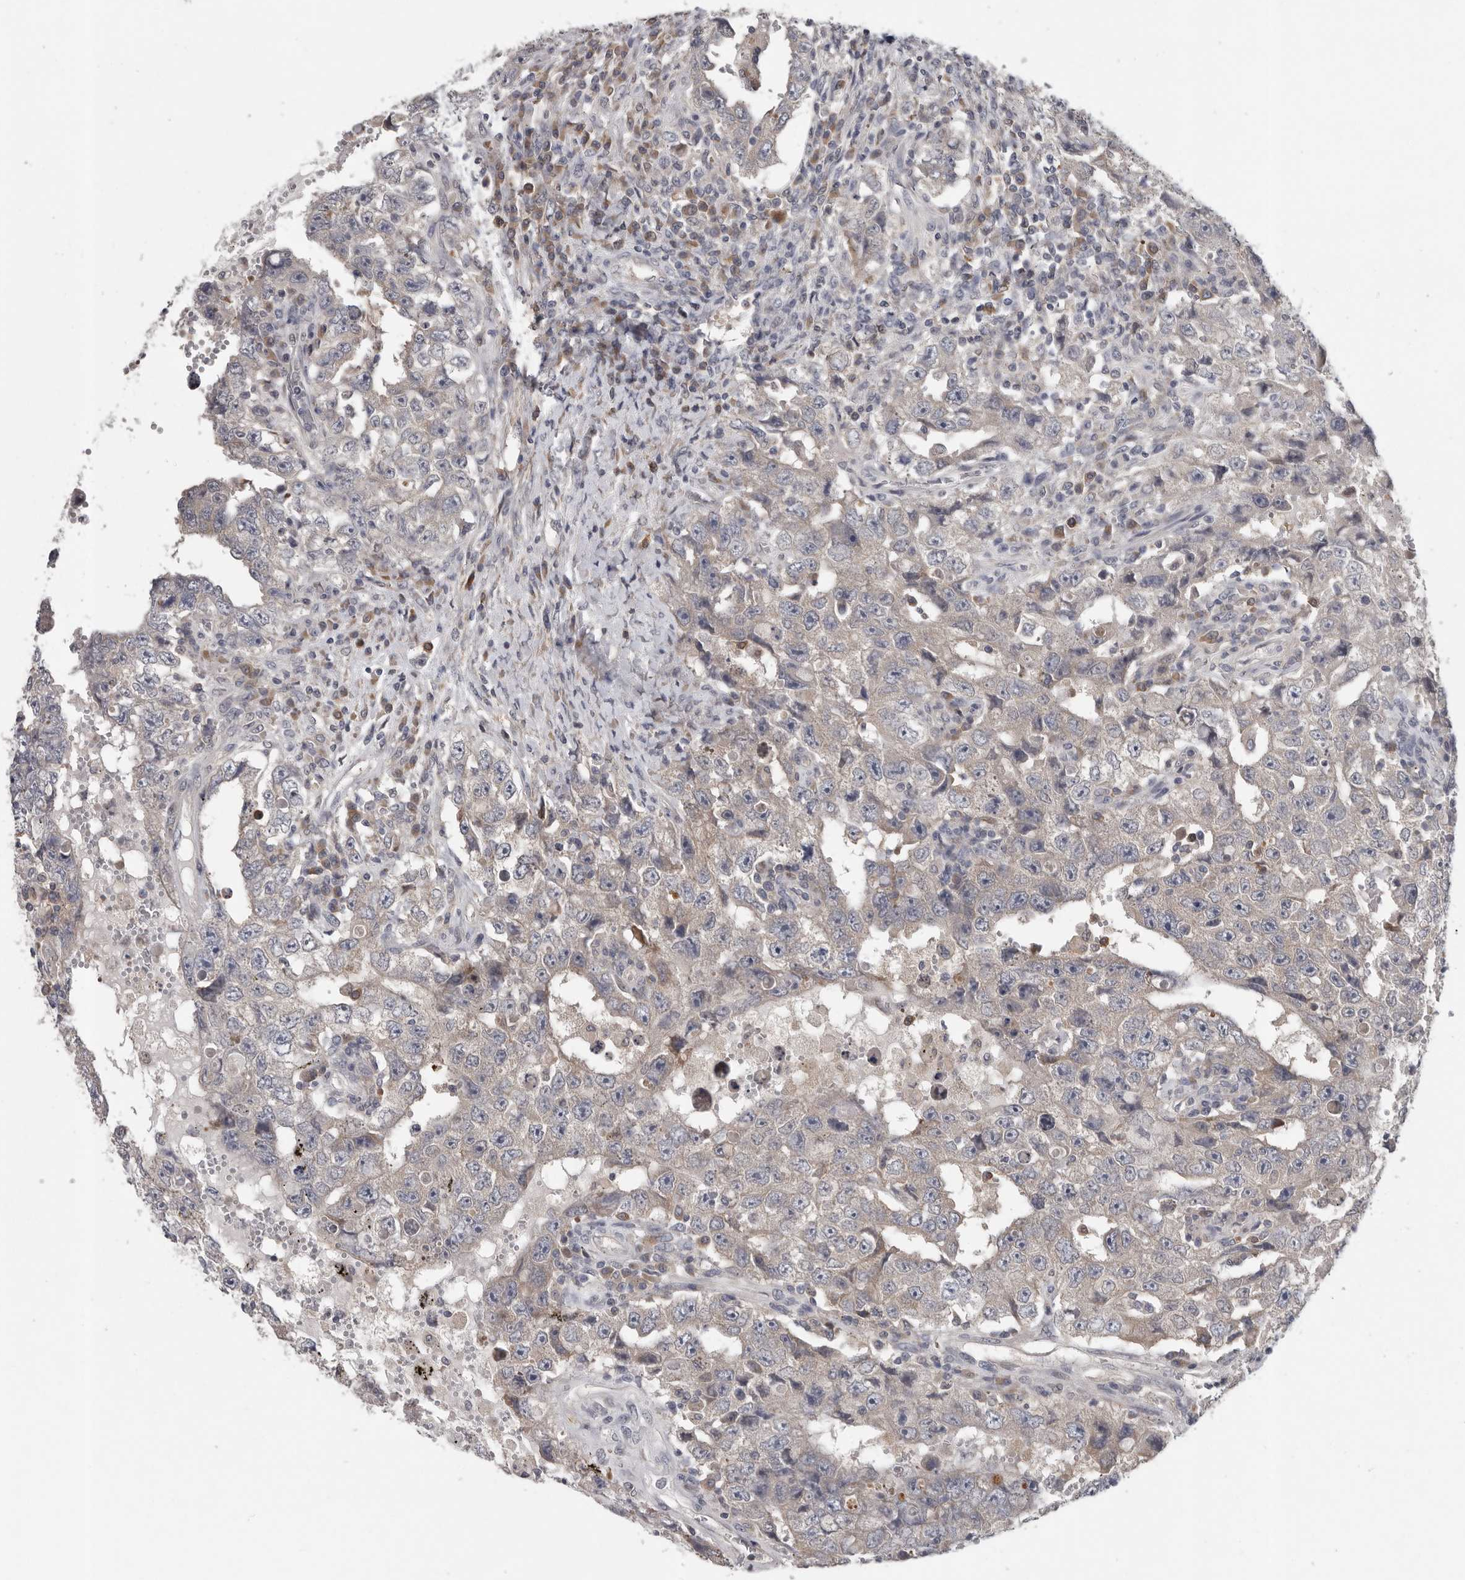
{"staining": {"intensity": "negative", "quantity": "none", "location": "none"}, "tissue": "testis cancer", "cell_type": "Tumor cells", "image_type": "cancer", "snomed": [{"axis": "morphology", "description": "Carcinoma, Embryonal, NOS"}, {"axis": "topography", "description": "Testis"}], "caption": "Testis cancer (embryonal carcinoma) was stained to show a protein in brown. There is no significant positivity in tumor cells. (DAB (3,3'-diaminobenzidine) immunohistochemistry with hematoxylin counter stain).", "gene": "RALGPS2", "patient": {"sex": "male", "age": 26}}